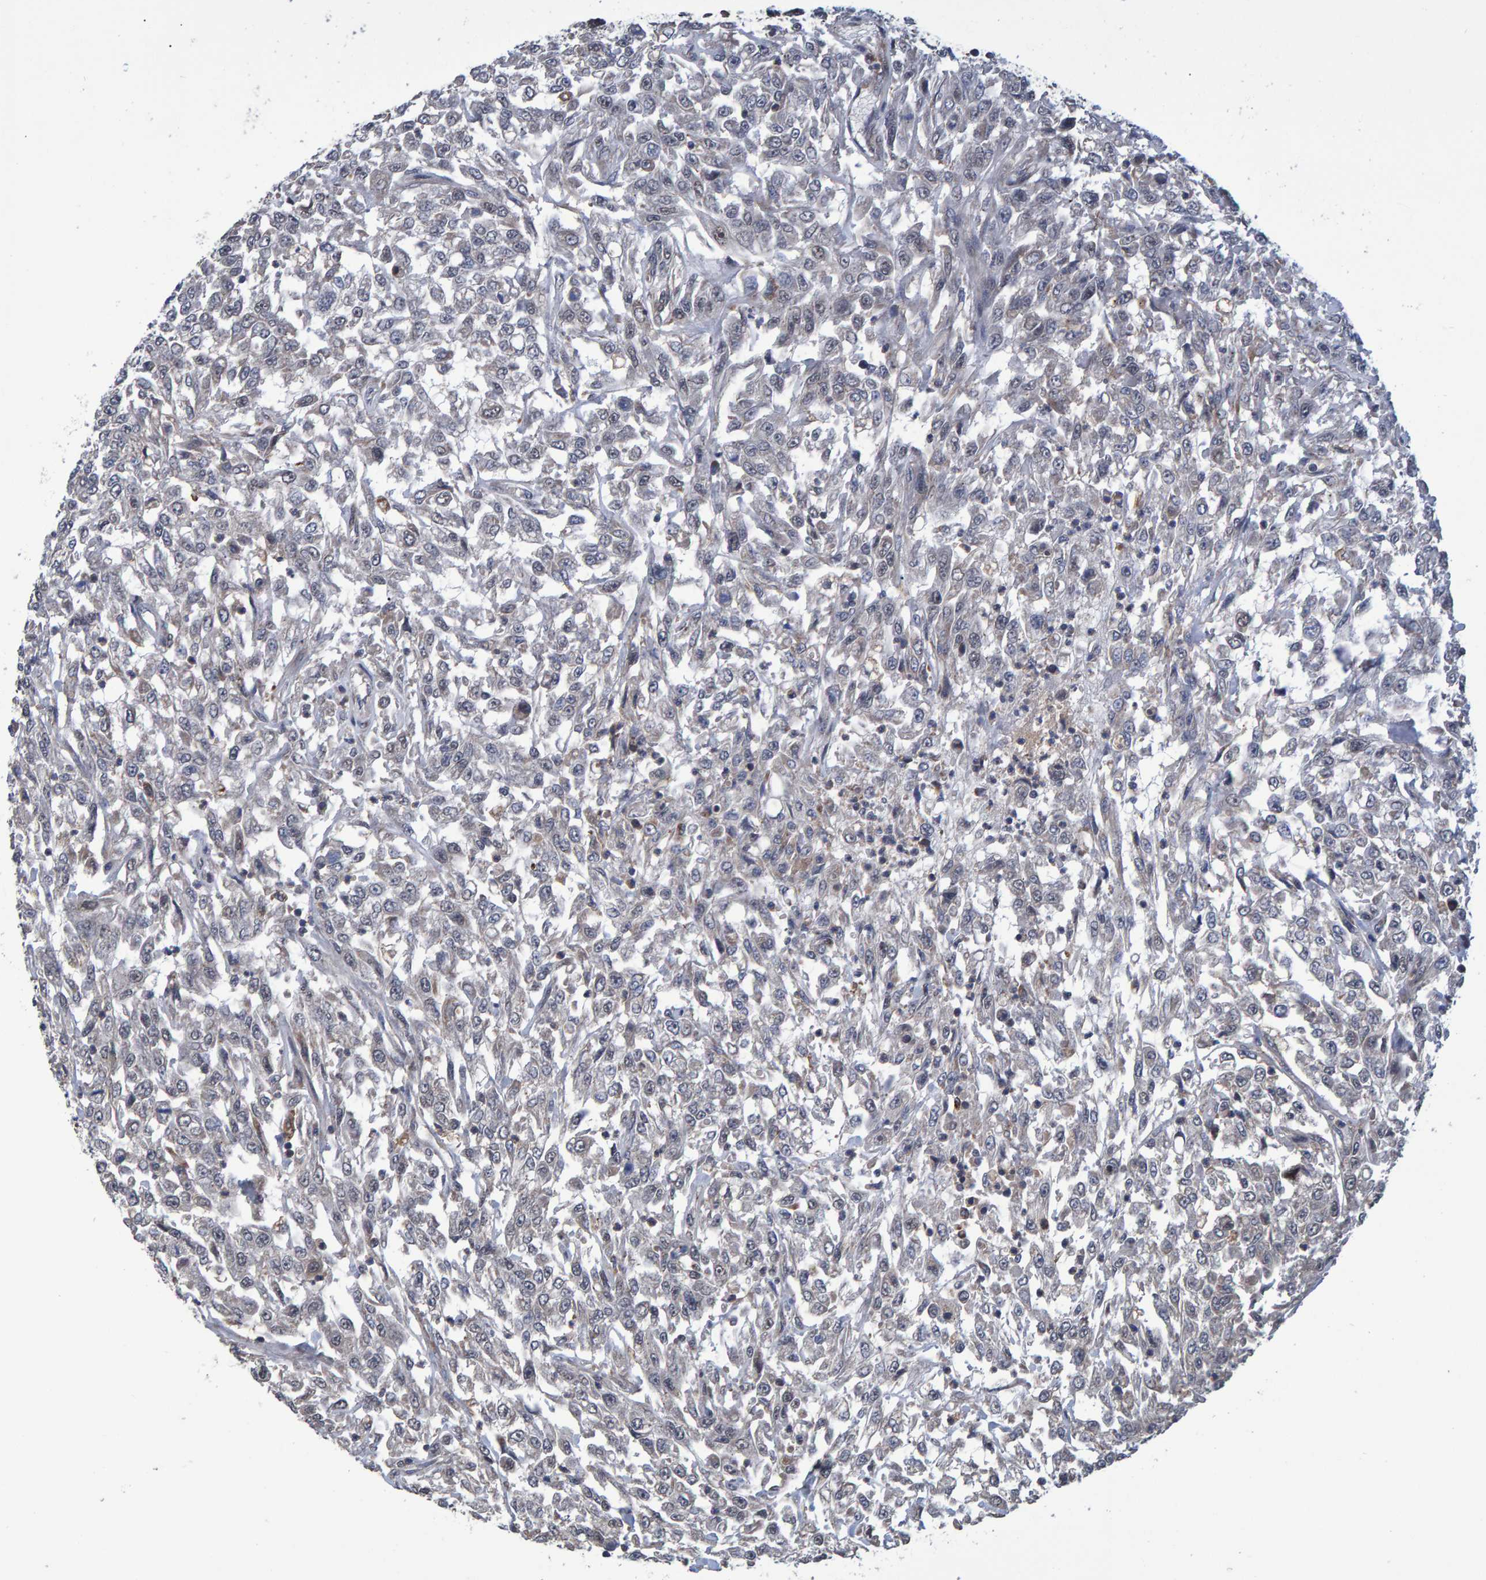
{"staining": {"intensity": "negative", "quantity": "none", "location": "none"}, "tissue": "urothelial cancer", "cell_type": "Tumor cells", "image_type": "cancer", "snomed": [{"axis": "morphology", "description": "Urothelial carcinoma, High grade"}, {"axis": "topography", "description": "Urinary bladder"}], "caption": "High-grade urothelial carcinoma was stained to show a protein in brown. There is no significant staining in tumor cells.", "gene": "ATP6V1H", "patient": {"sex": "male", "age": 46}}